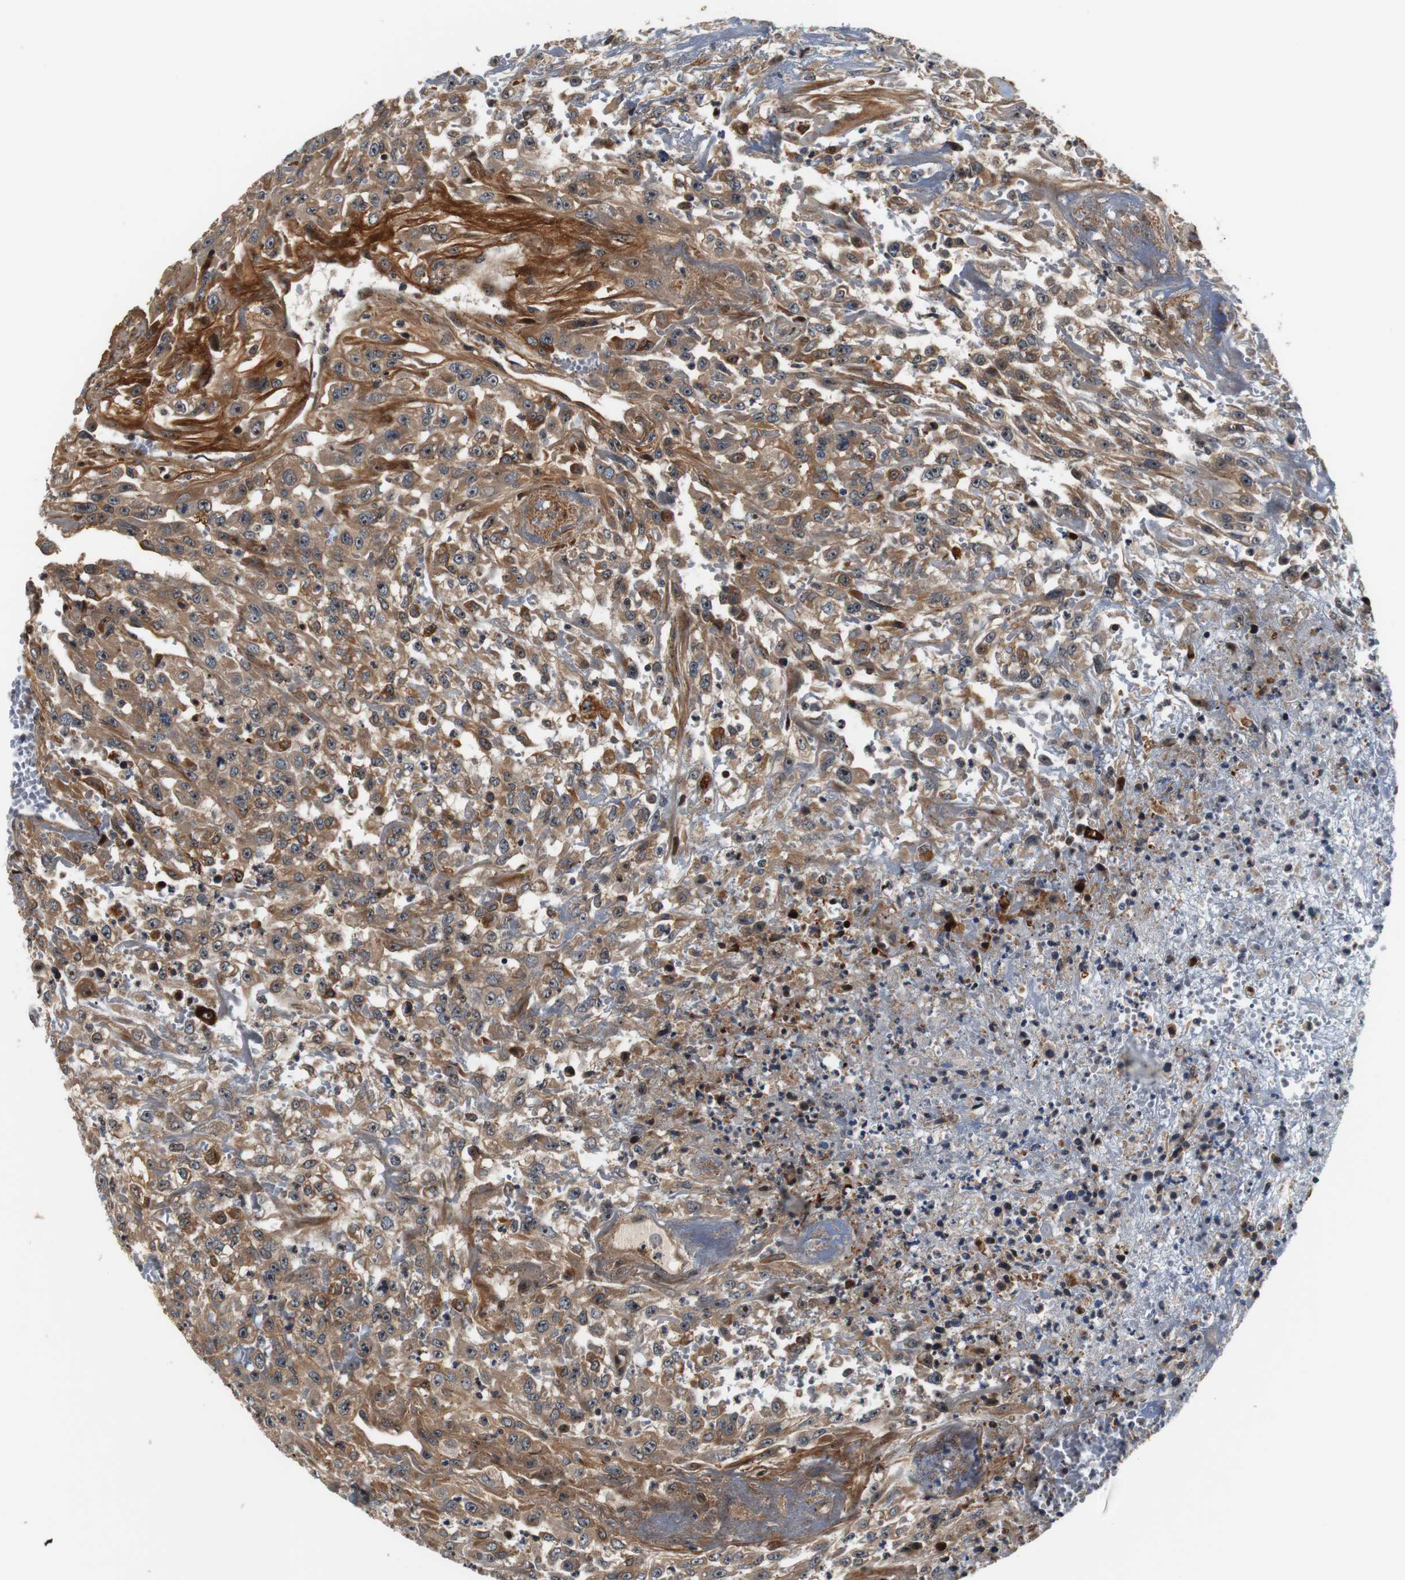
{"staining": {"intensity": "moderate", "quantity": ">75%", "location": "cytoplasmic/membranous"}, "tissue": "urothelial cancer", "cell_type": "Tumor cells", "image_type": "cancer", "snomed": [{"axis": "morphology", "description": "Urothelial carcinoma, High grade"}, {"axis": "topography", "description": "Urinary bladder"}], "caption": "Protein analysis of high-grade urothelial carcinoma tissue reveals moderate cytoplasmic/membranous staining in approximately >75% of tumor cells. (DAB (3,3'-diaminobenzidine) = brown stain, brightfield microscopy at high magnification).", "gene": "LRP4", "patient": {"sex": "male", "age": 46}}